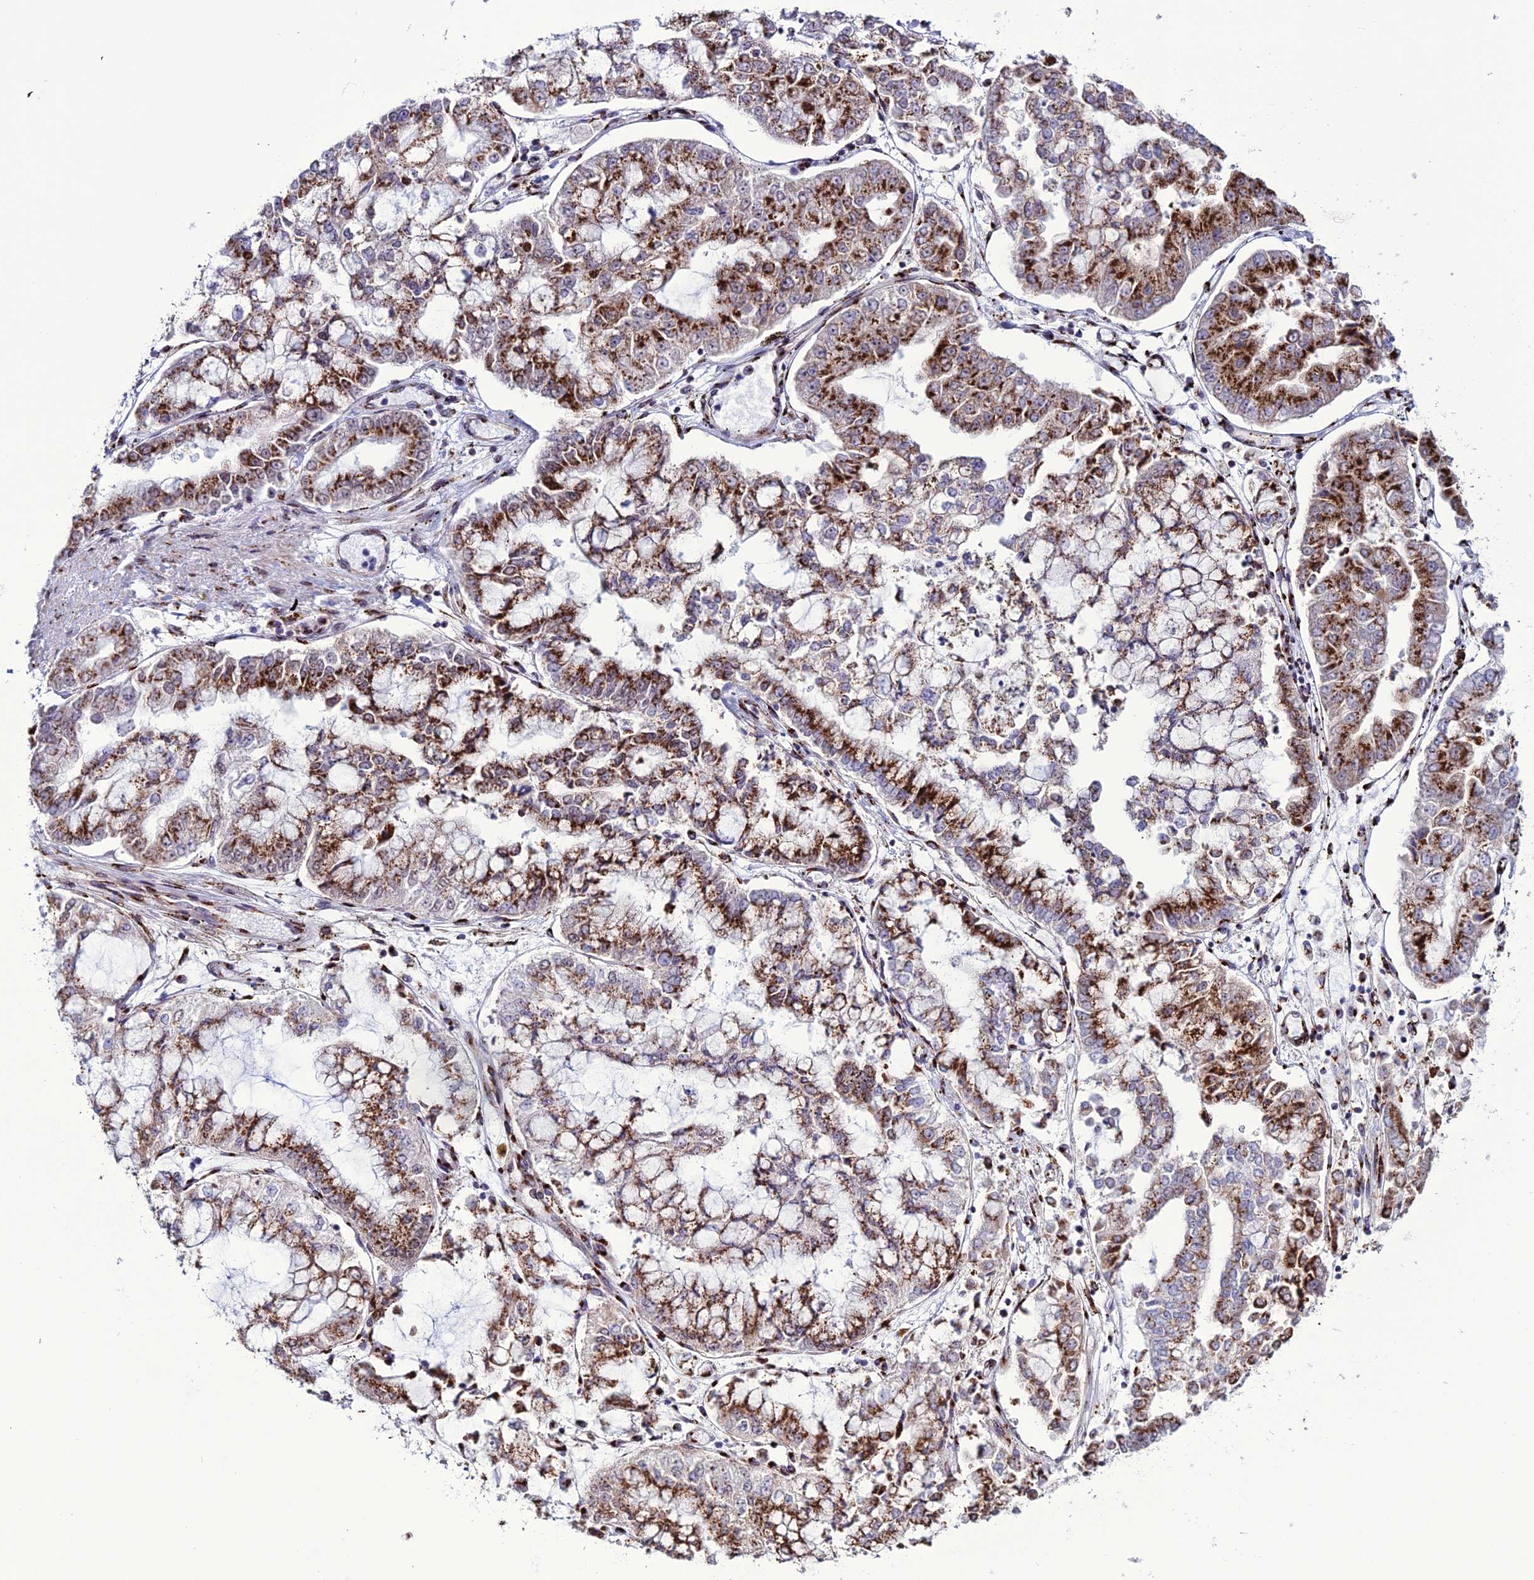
{"staining": {"intensity": "strong", "quantity": ">75%", "location": "cytoplasmic/membranous"}, "tissue": "stomach cancer", "cell_type": "Tumor cells", "image_type": "cancer", "snomed": [{"axis": "morphology", "description": "Adenocarcinoma, NOS"}, {"axis": "topography", "description": "Stomach"}], "caption": "Protein expression analysis of human adenocarcinoma (stomach) reveals strong cytoplasmic/membranous staining in about >75% of tumor cells. The protein is shown in brown color, while the nuclei are stained blue.", "gene": "PLEKHA4", "patient": {"sex": "male", "age": 76}}